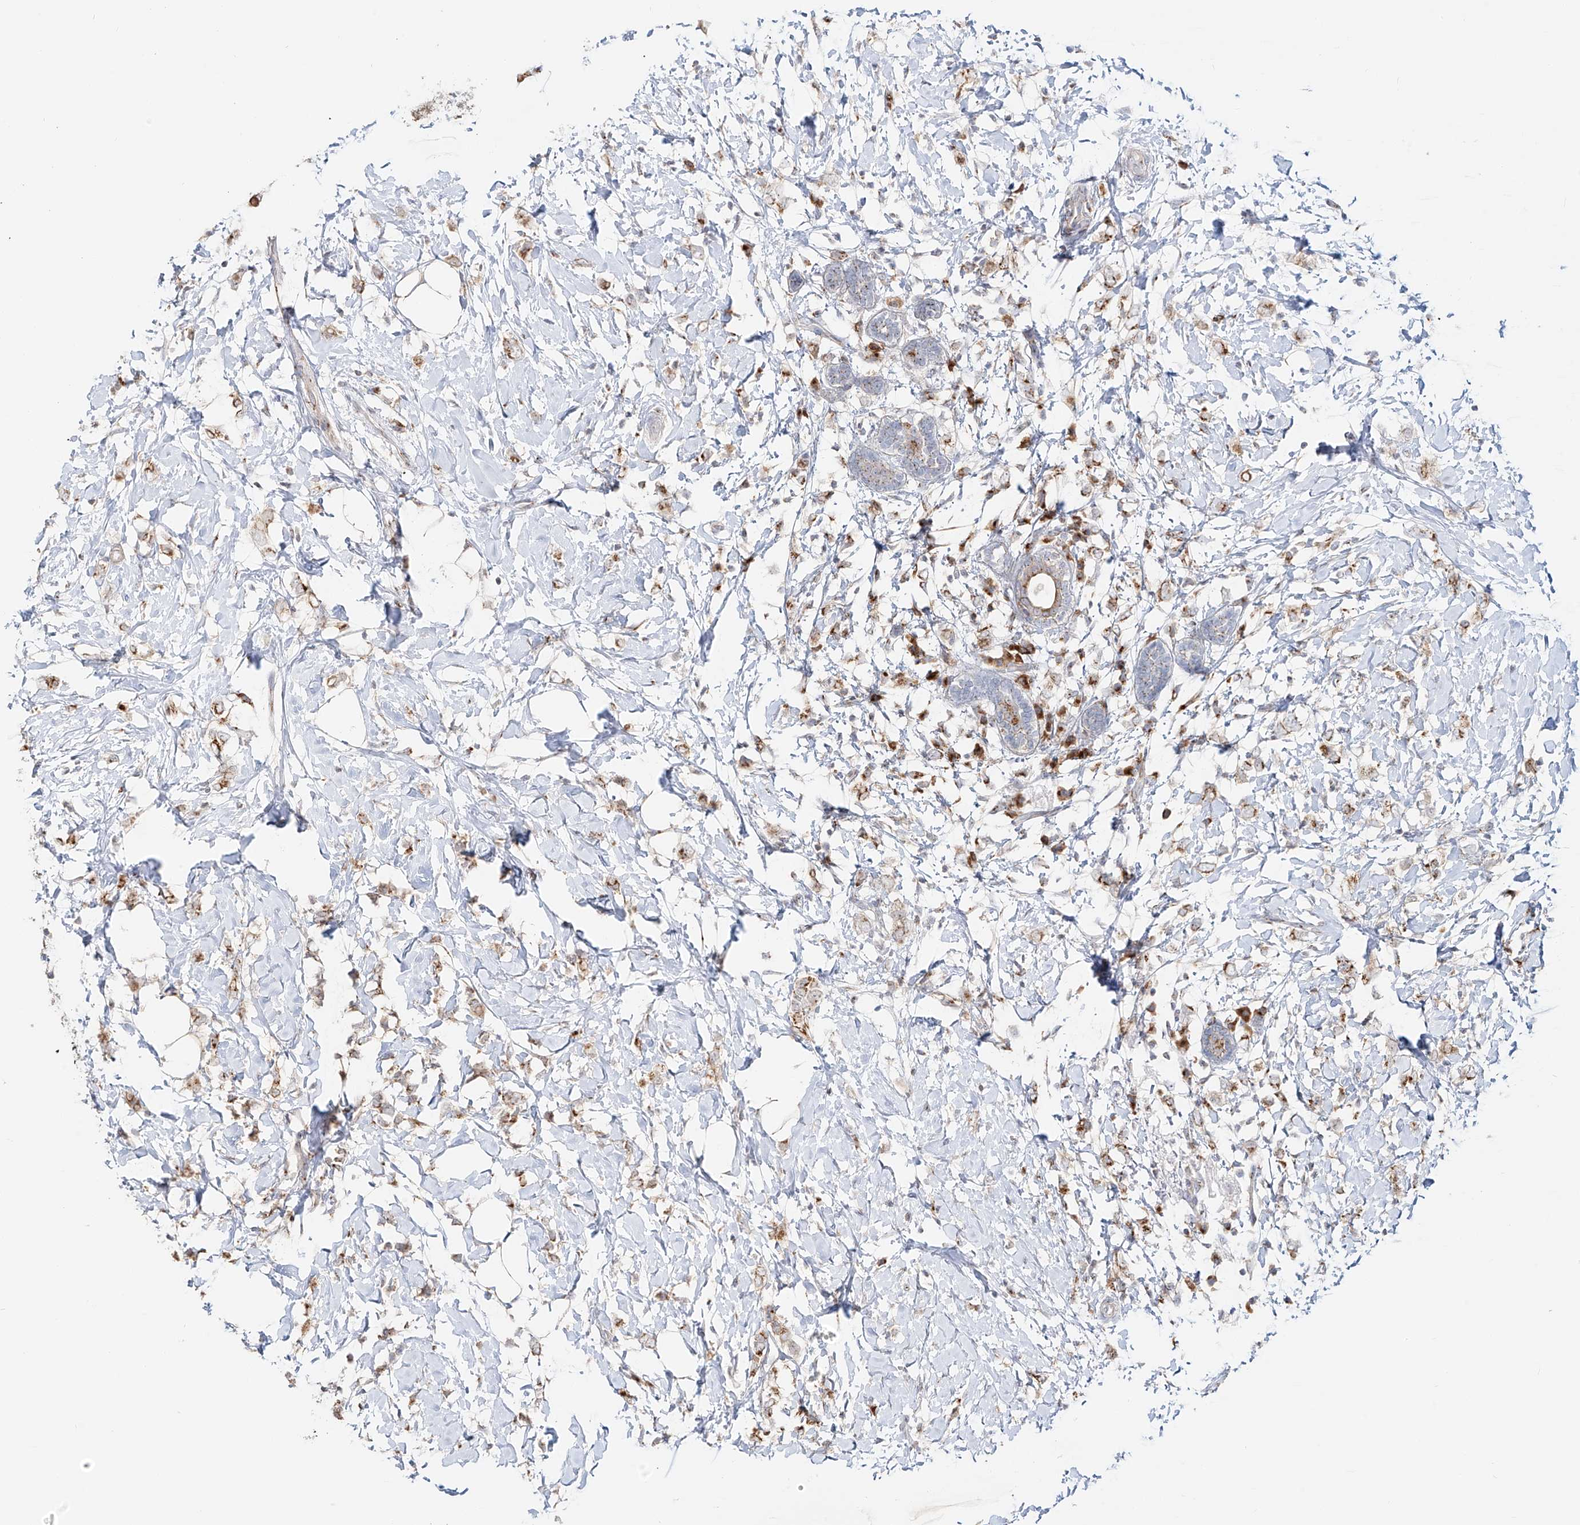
{"staining": {"intensity": "moderate", "quantity": ">75%", "location": "cytoplasmic/membranous"}, "tissue": "breast cancer", "cell_type": "Tumor cells", "image_type": "cancer", "snomed": [{"axis": "morphology", "description": "Normal tissue, NOS"}, {"axis": "morphology", "description": "Lobular carcinoma"}, {"axis": "topography", "description": "Breast"}], "caption": "Immunohistochemical staining of human breast lobular carcinoma reveals medium levels of moderate cytoplasmic/membranous expression in about >75% of tumor cells.", "gene": "BSDC1", "patient": {"sex": "female", "age": 47}}